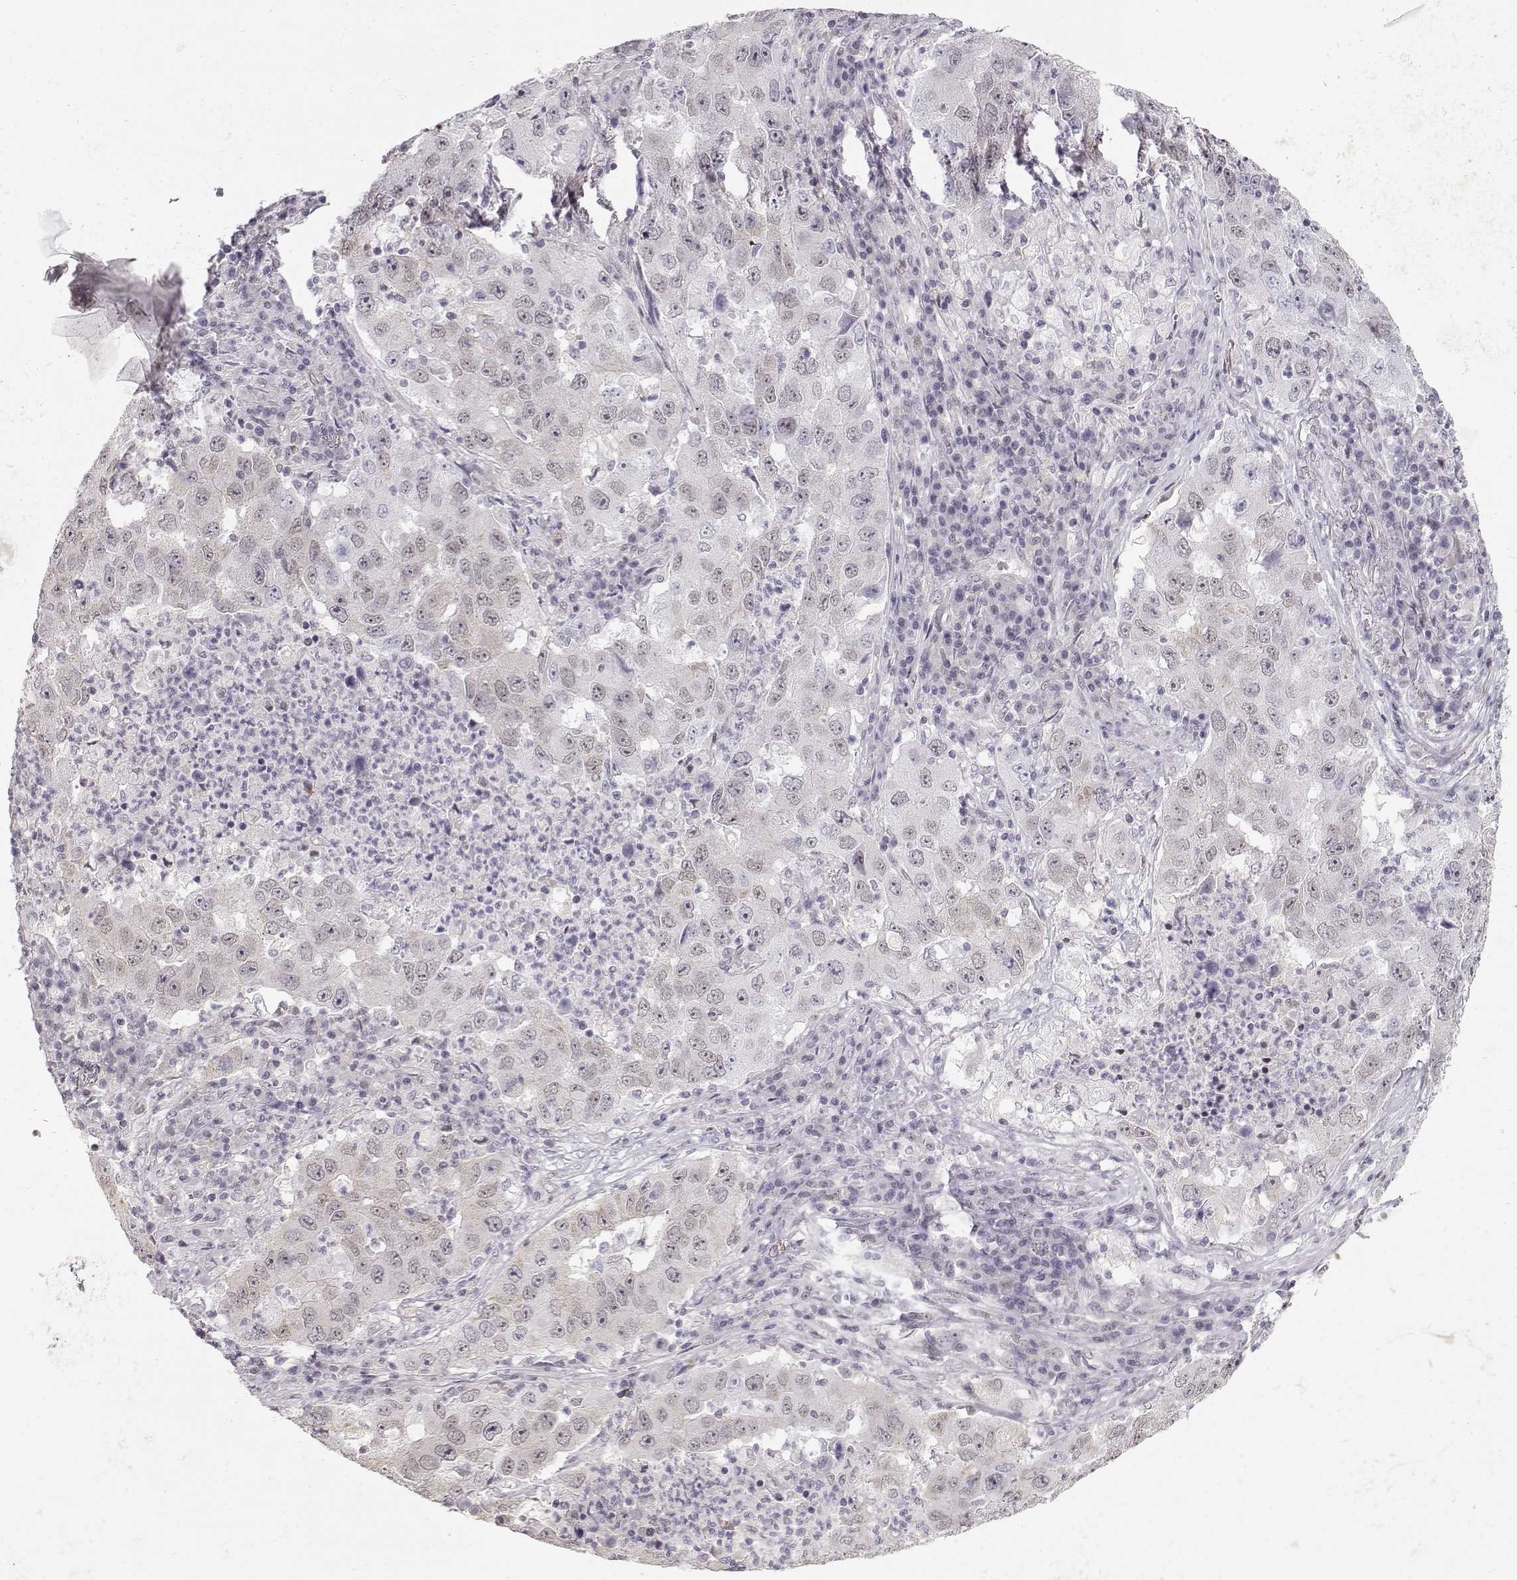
{"staining": {"intensity": "negative", "quantity": "none", "location": "none"}, "tissue": "lung cancer", "cell_type": "Tumor cells", "image_type": "cancer", "snomed": [{"axis": "morphology", "description": "Adenocarcinoma, NOS"}, {"axis": "topography", "description": "Lung"}], "caption": "The image displays no staining of tumor cells in lung cancer (adenocarcinoma).", "gene": "TEPP", "patient": {"sex": "male", "age": 73}}